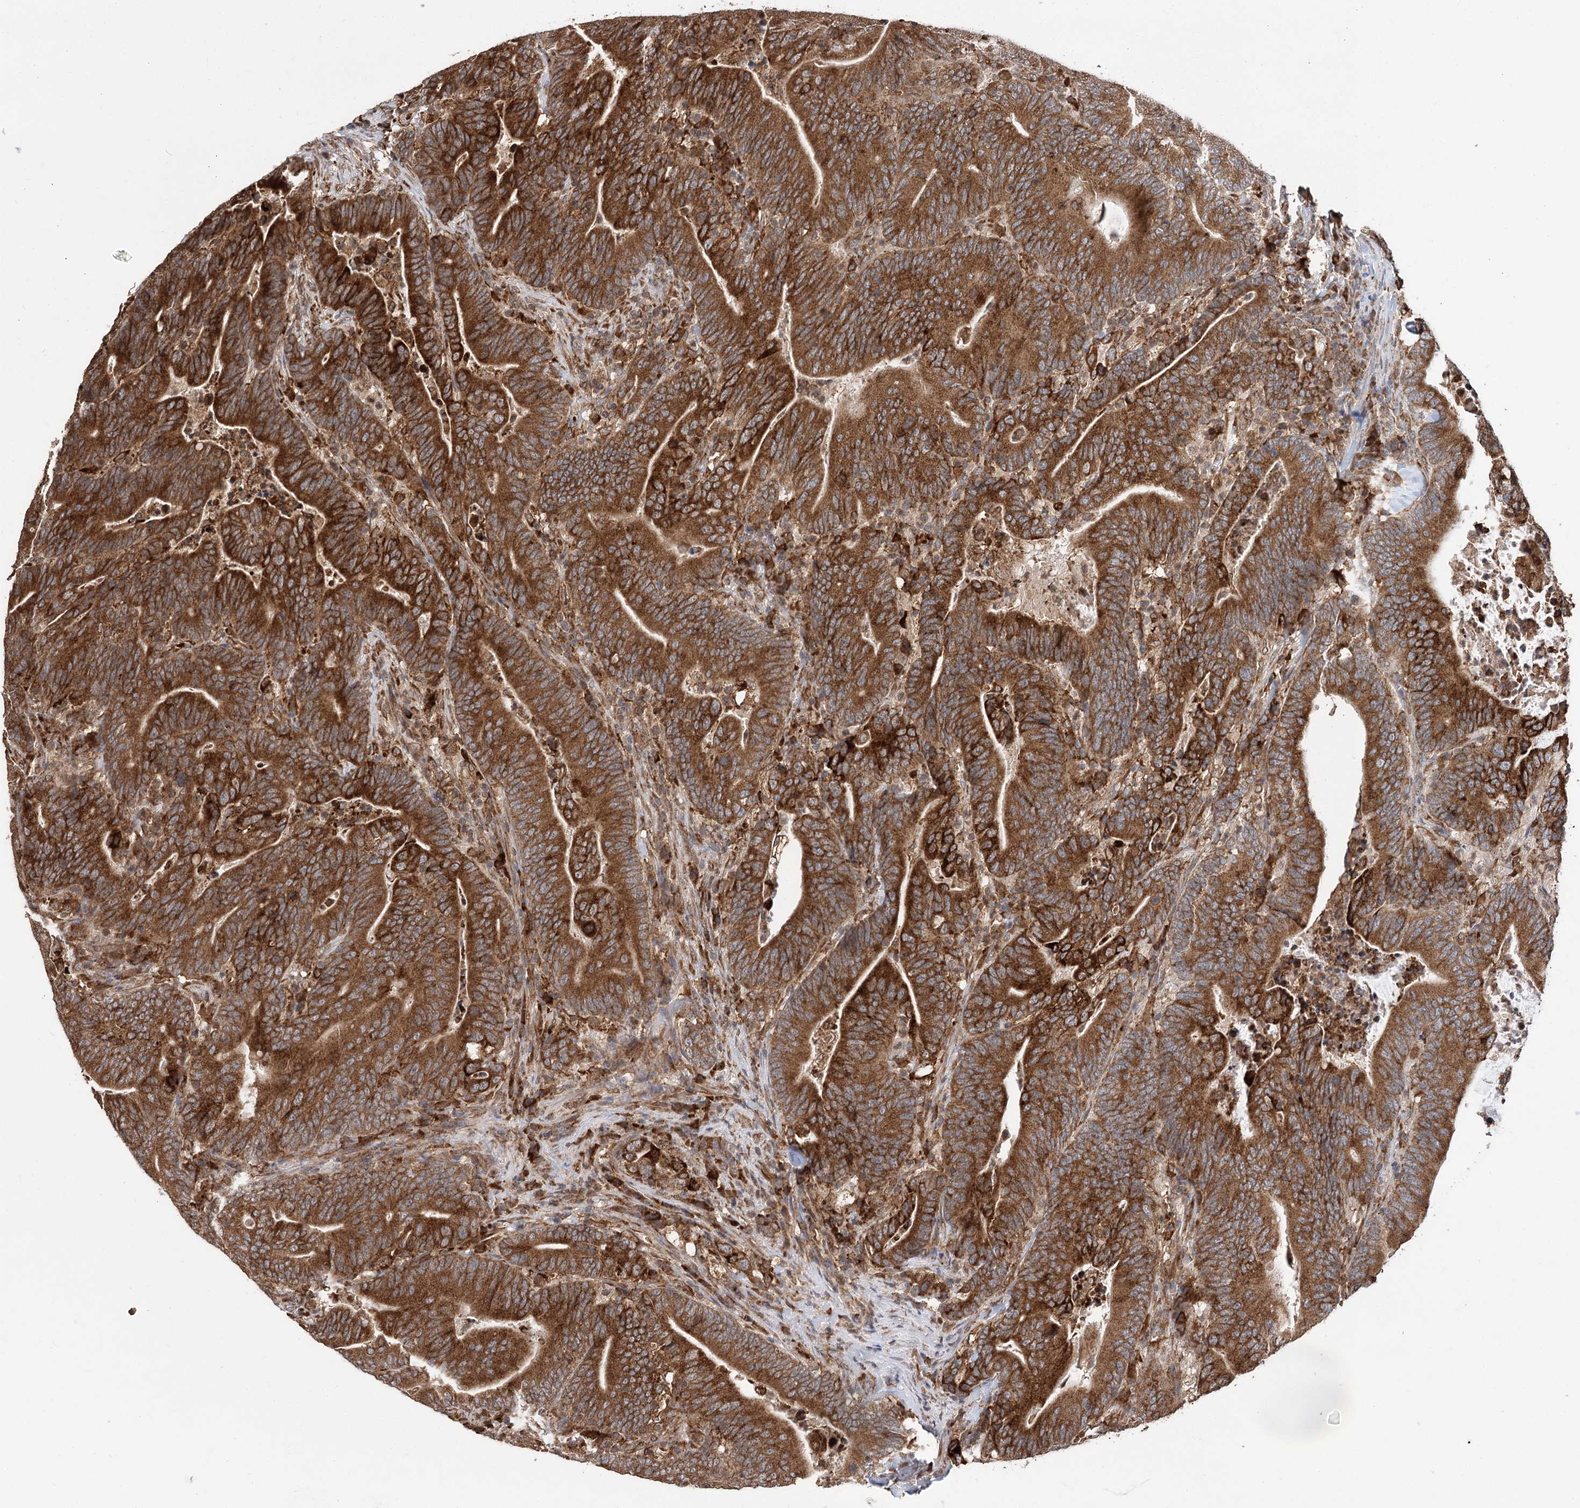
{"staining": {"intensity": "strong", "quantity": ">75%", "location": "cytoplasmic/membranous"}, "tissue": "colorectal cancer", "cell_type": "Tumor cells", "image_type": "cancer", "snomed": [{"axis": "morphology", "description": "Adenocarcinoma, NOS"}, {"axis": "topography", "description": "Colon"}], "caption": "Strong cytoplasmic/membranous staining for a protein is seen in approximately >75% of tumor cells of colorectal cancer (adenocarcinoma) using IHC.", "gene": "DNAJB14", "patient": {"sex": "female", "age": 67}}